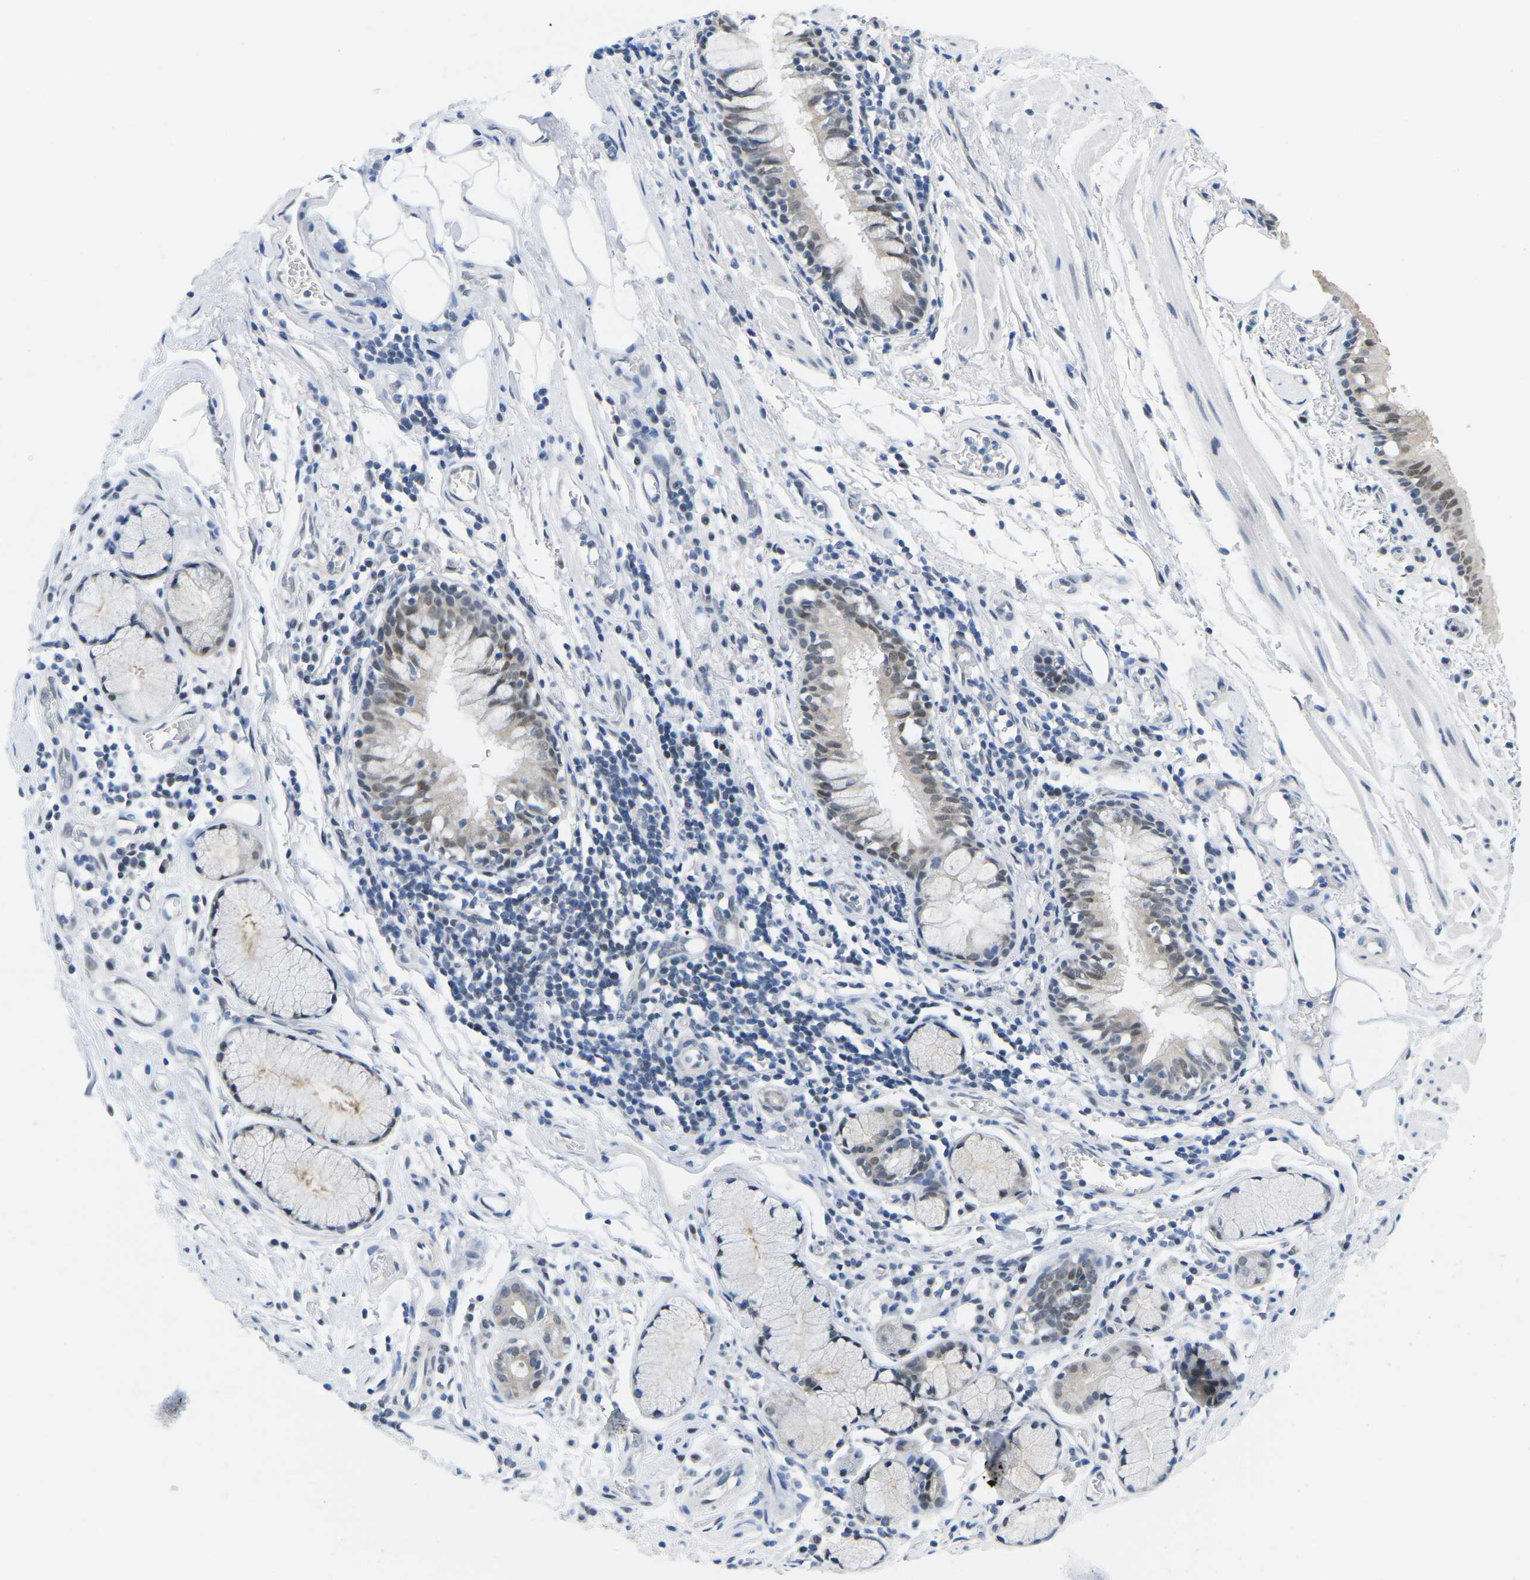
{"staining": {"intensity": "moderate", "quantity": "25%-75%", "location": "nuclear"}, "tissue": "bronchus", "cell_type": "Respiratory epithelial cells", "image_type": "normal", "snomed": [{"axis": "morphology", "description": "Normal tissue, NOS"}, {"axis": "morphology", "description": "Inflammation, NOS"}, {"axis": "topography", "description": "Cartilage tissue"}, {"axis": "topography", "description": "Bronchus"}], "caption": "High-magnification brightfield microscopy of unremarkable bronchus stained with DAB (3,3'-diaminobenzidine) (brown) and counterstained with hematoxylin (blue). respiratory epithelial cells exhibit moderate nuclear expression is present in about25%-75% of cells.", "gene": "UBA7", "patient": {"sex": "male", "age": 77}}